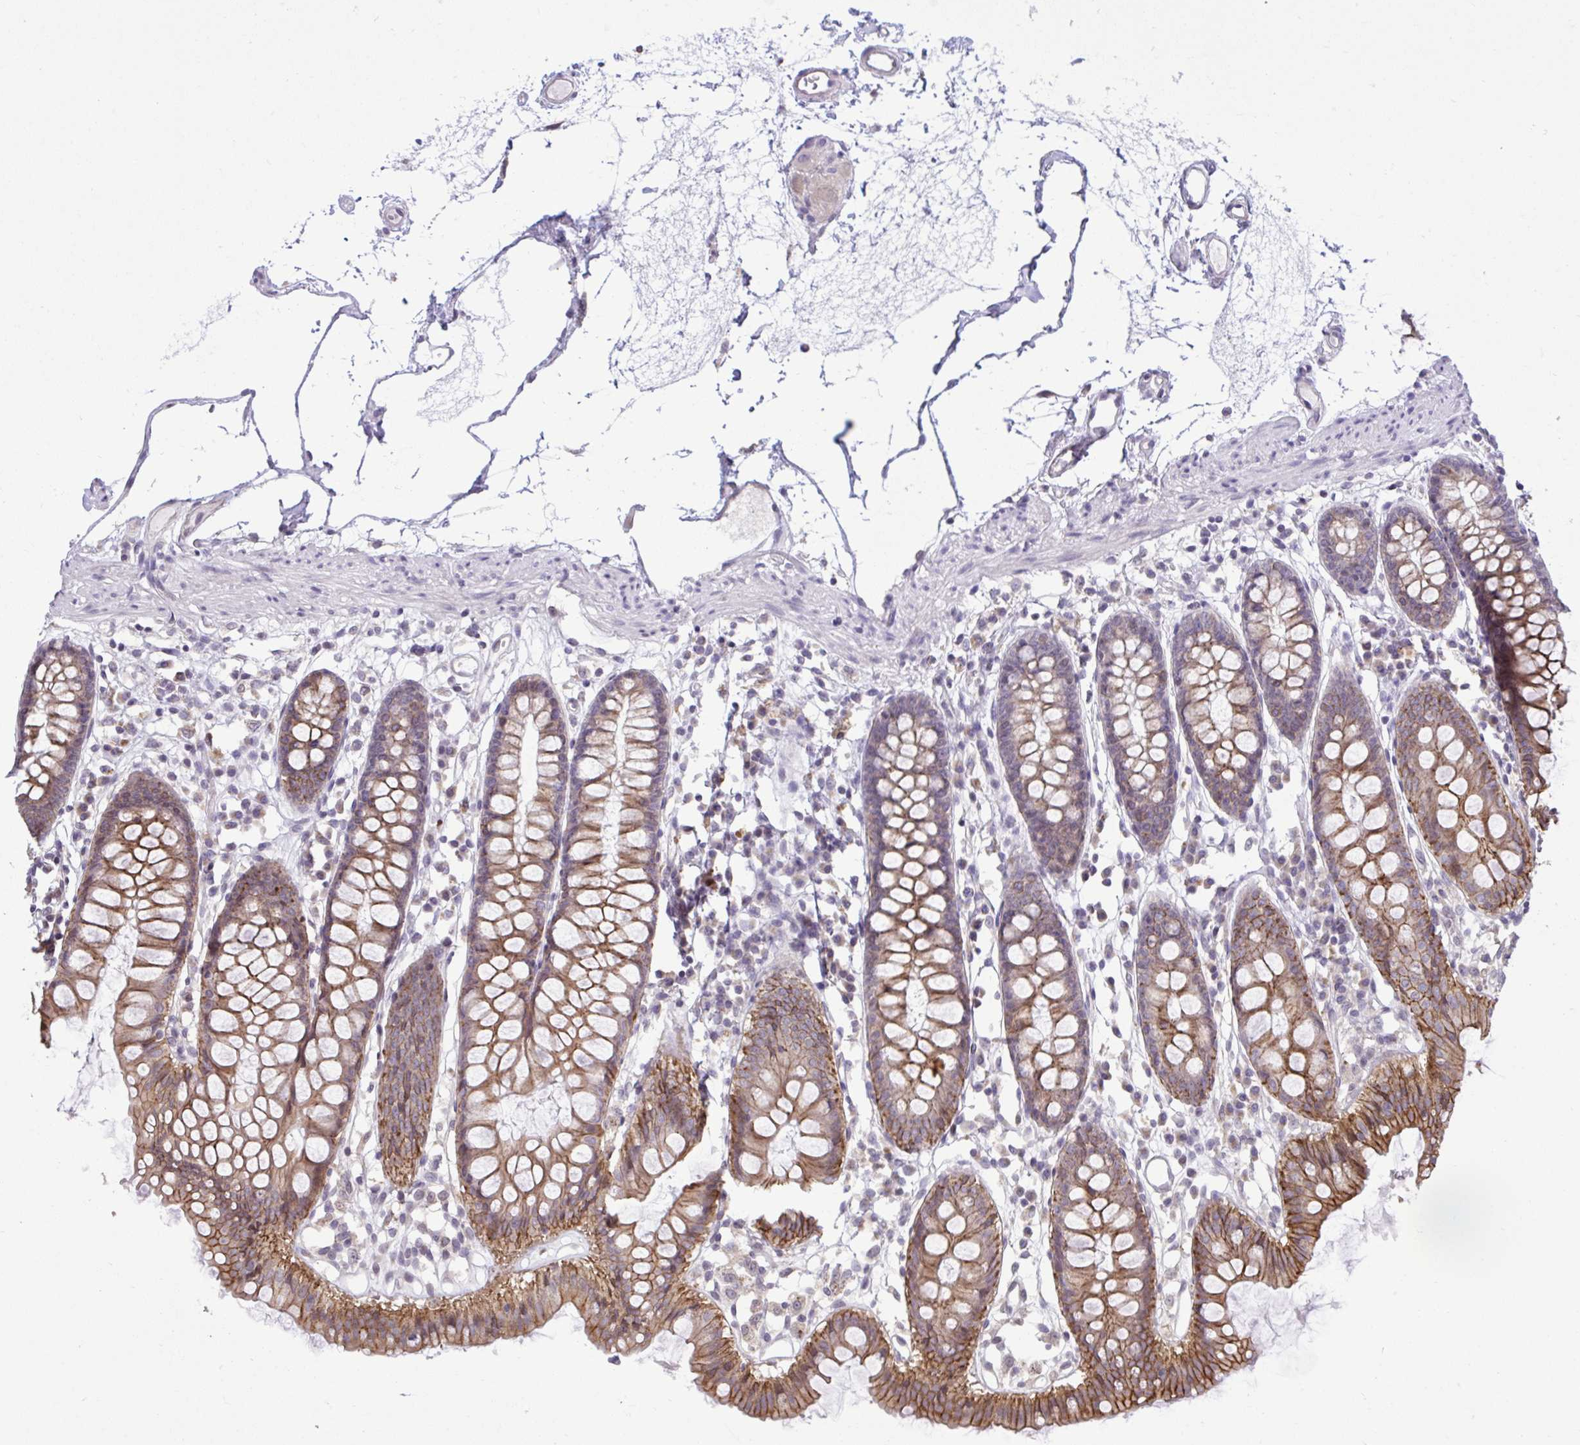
{"staining": {"intensity": "negative", "quantity": "none", "location": "none"}, "tissue": "colon", "cell_type": "Endothelial cells", "image_type": "normal", "snomed": [{"axis": "morphology", "description": "Normal tissue, NOS"}, {"axis": "topography", "description": "Colon"}], "caption": "Endothelial cells are negative for protein expression in normal human colon.", "gene": "CYP20A1", "patient": {"sex": "female", "age": 84}}